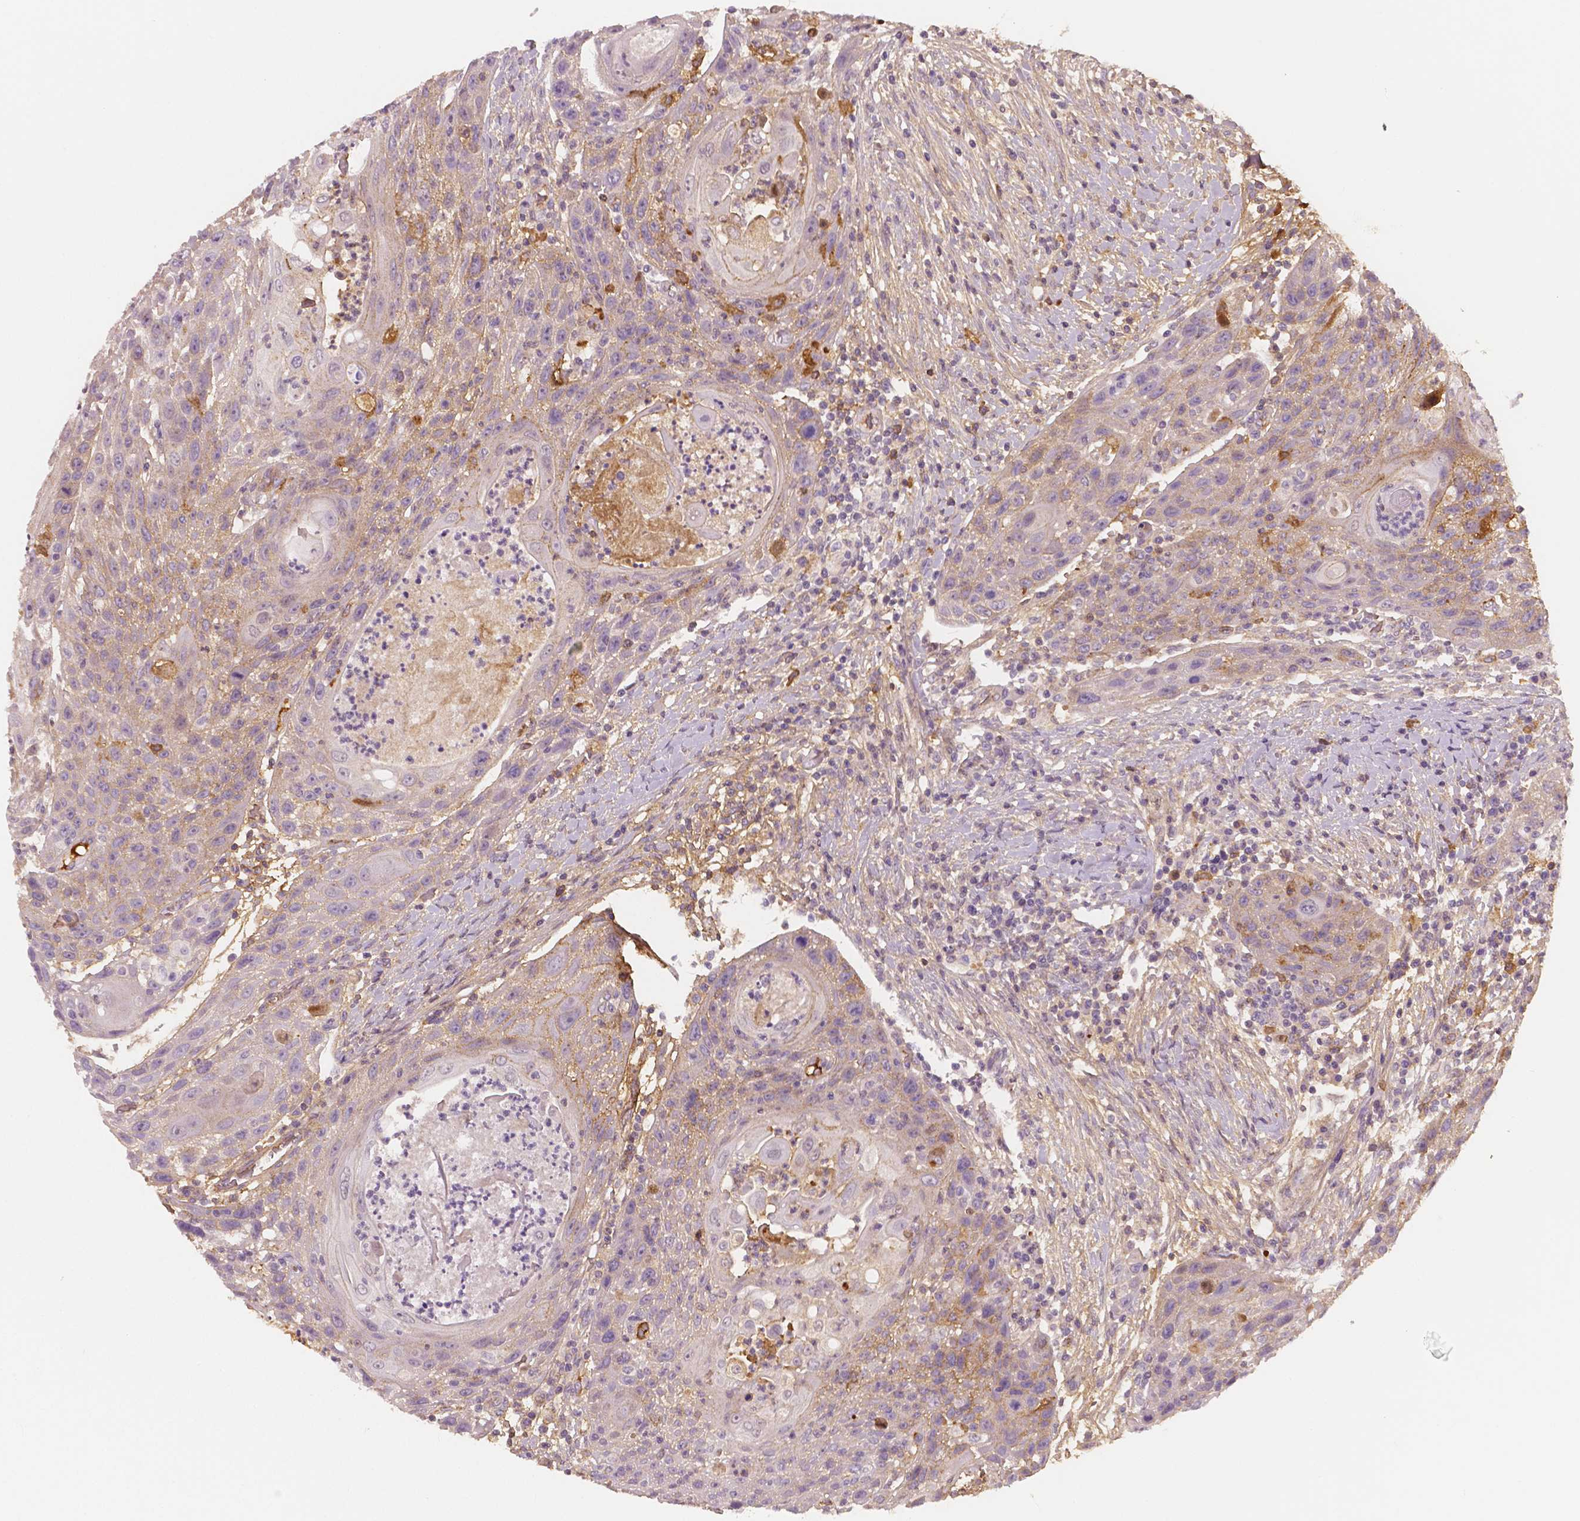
{"staining": {"intensity": "moderate", "quantity": "<25%", "location": "cytoplasmic/membranous"}, "tissue": "head and neck cancer", "cell_type": "Tumor cells", "image_type": "cancer", "snomed": [{"axis": "morphology", "description": "Squamous cell carcinoma, NOS"}, {"axis": "topography", "description": "Head-Neck"}], "caption": "An immunohistochemistry micrograph of neoplastic tissue is shown. Protein staining in brown labels moderate cytoplasmic/membranous positivity in head and neck squamous cell carcinoma within tumor cells. (brown staining indicates protein expression, while blue staining denotes nuclei).", "gene": "APOA4", "patient": {"sex": "male", "age": 69}}